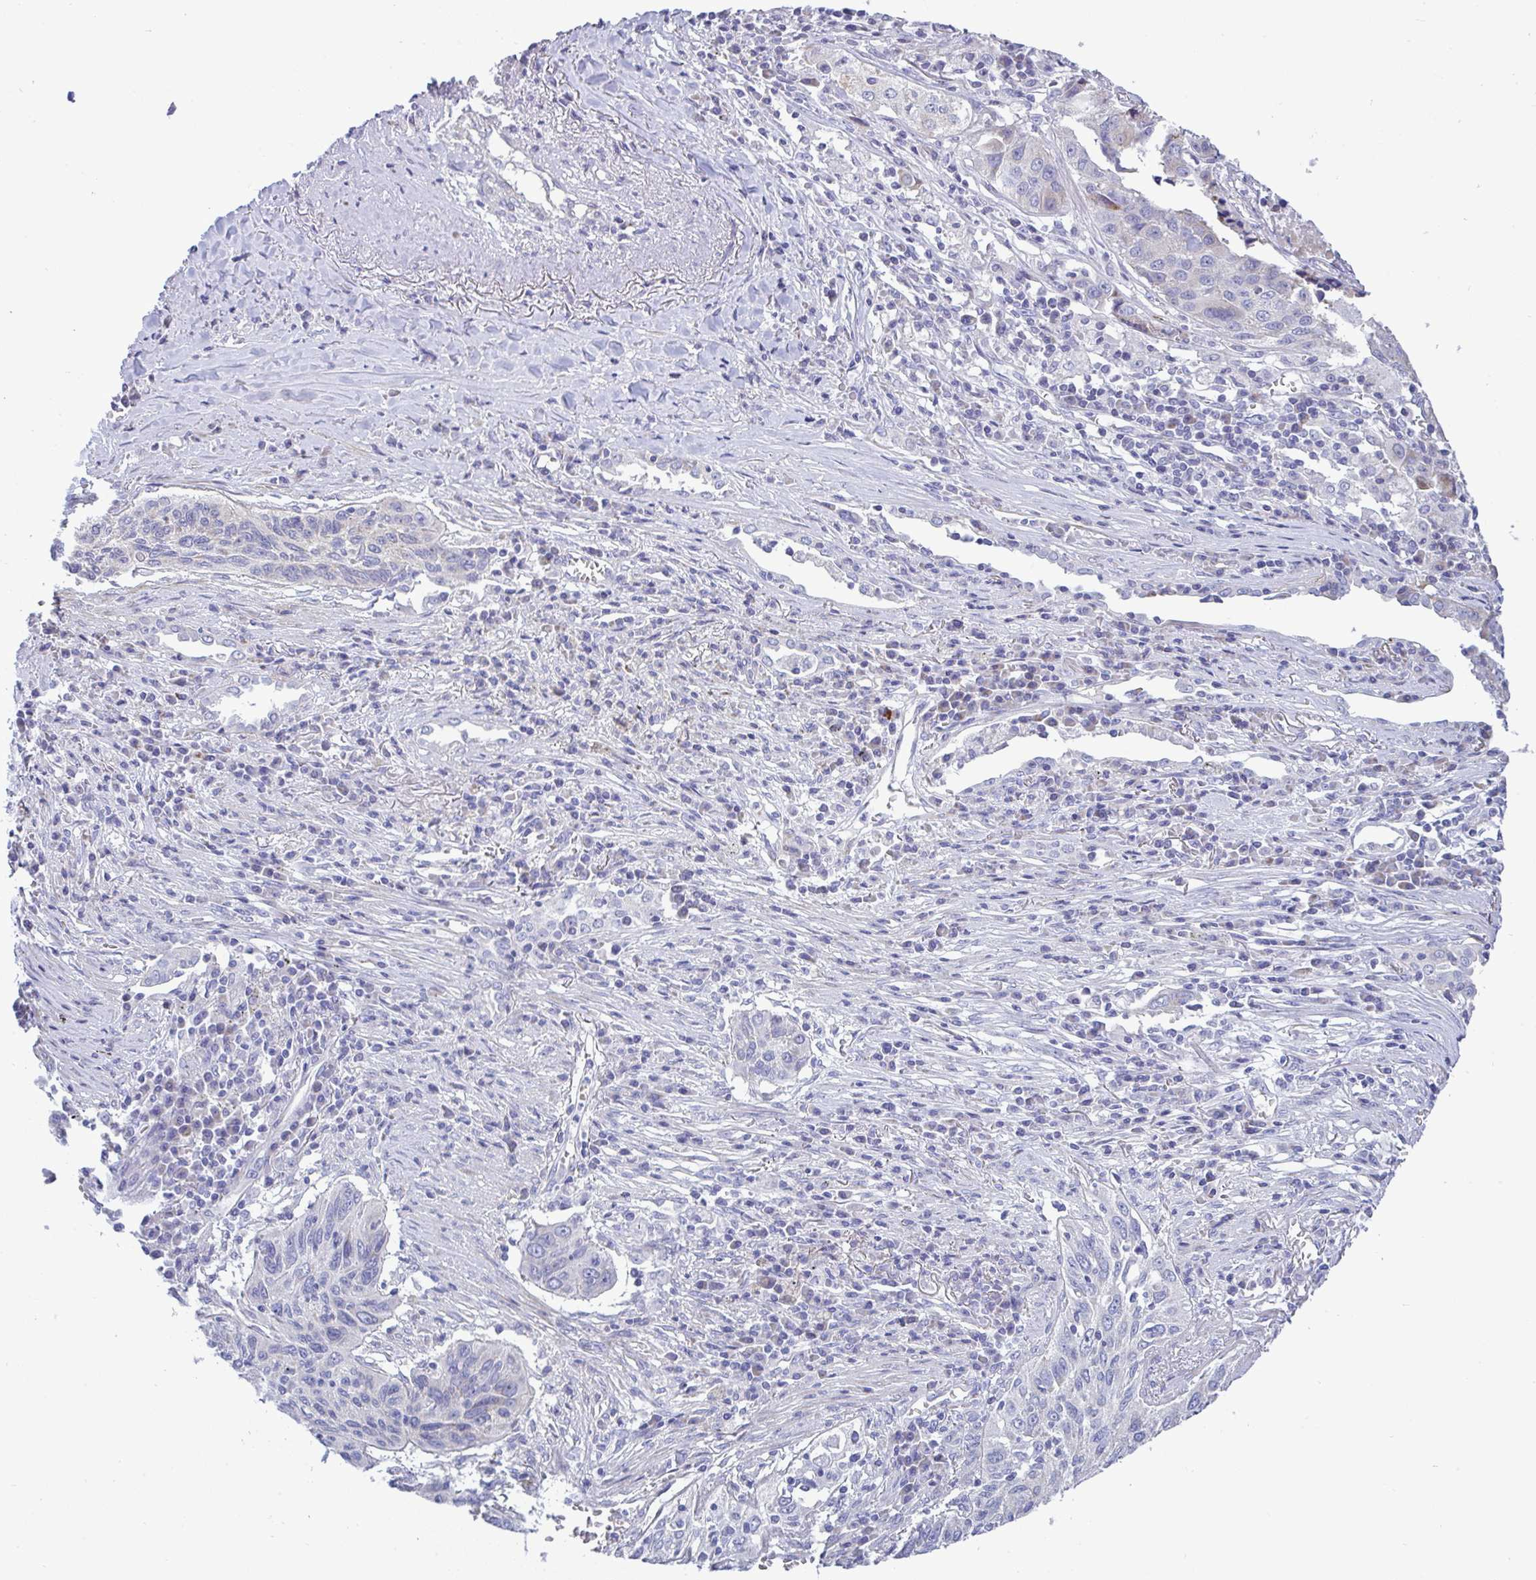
{"staining": {"intensity": "weak", "quantity": "<25%", "location": "cytoplasmic/membranous"}, "tissue": "lung cancer", "cell_type": "Tumor cells", "image_type": "cancer", "snomed": [{"axis": "morphology", "description": "Squamous cell carcinoma, NOS"}, {"axis": "topography", "description": "Lung"}], "caption": "IHC of human squamous cell carcinoma (lung) shows no staining in tumor cells. Brightfield microscopy of immunohistochemistry stained with DAB (brown) and hematoxylin (blue), captured at high magnification.", "gene": "NTN1", "patient": {"sex": "female", "age": 66}}